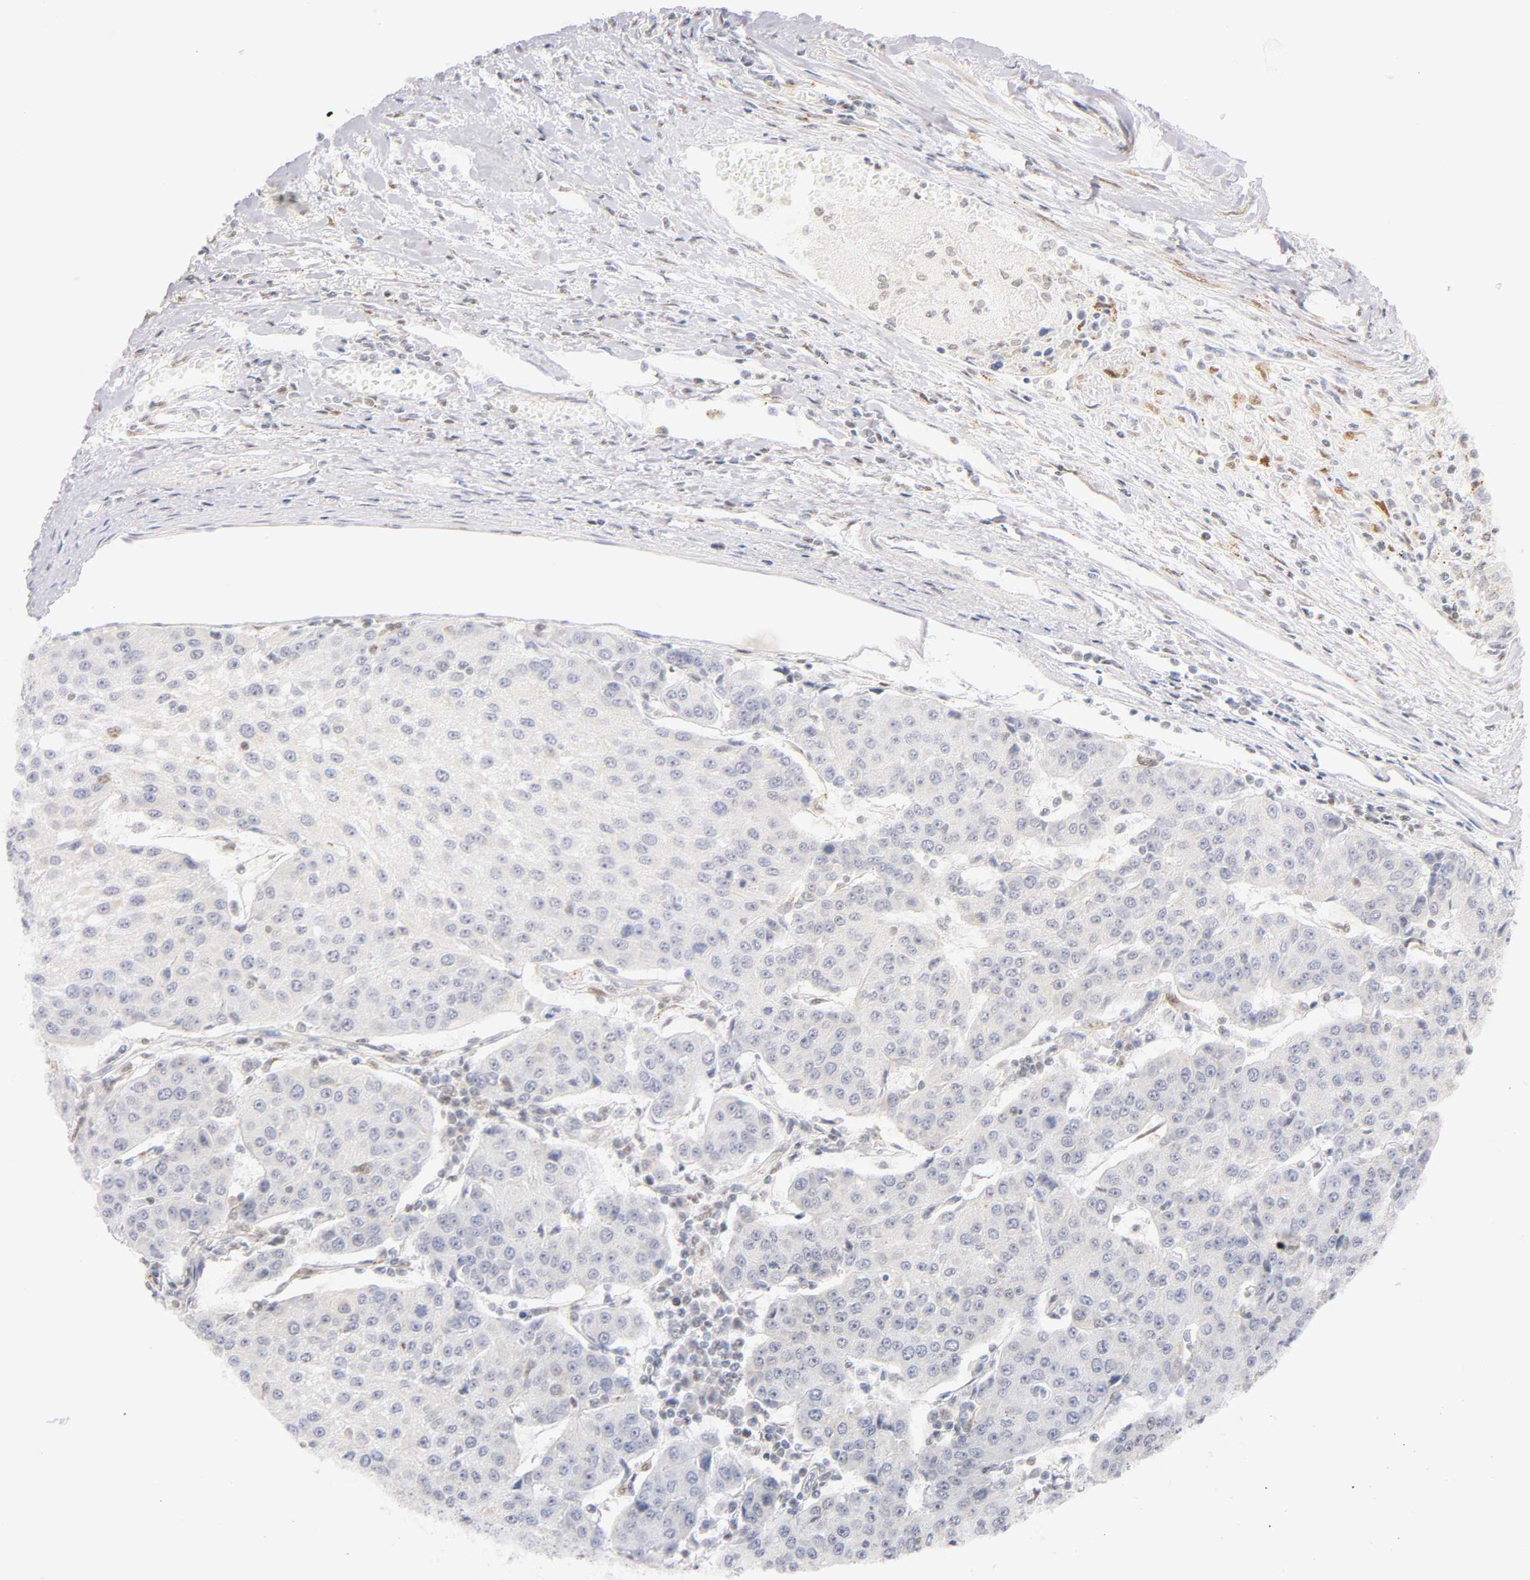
{"staining": {"intensity": "negative", "quantity": "none", "location": "none"}, "tissue": "urothelial cancer", "cell_type": "Tumor cells", "image_type": "cancer", "snomed": [{"axis": "morphology", "description": "Urothelial carcinoma, High grade"}, {"axis": "topography", "description": "Urinary bladder"}], "caption": "IHC histopathology image of human urothelial cancer stained for a protein (brown), which displays no expression in tumor cells.", "gene": "RUNX1", "patient": {"sex": "female", "age": 85}}